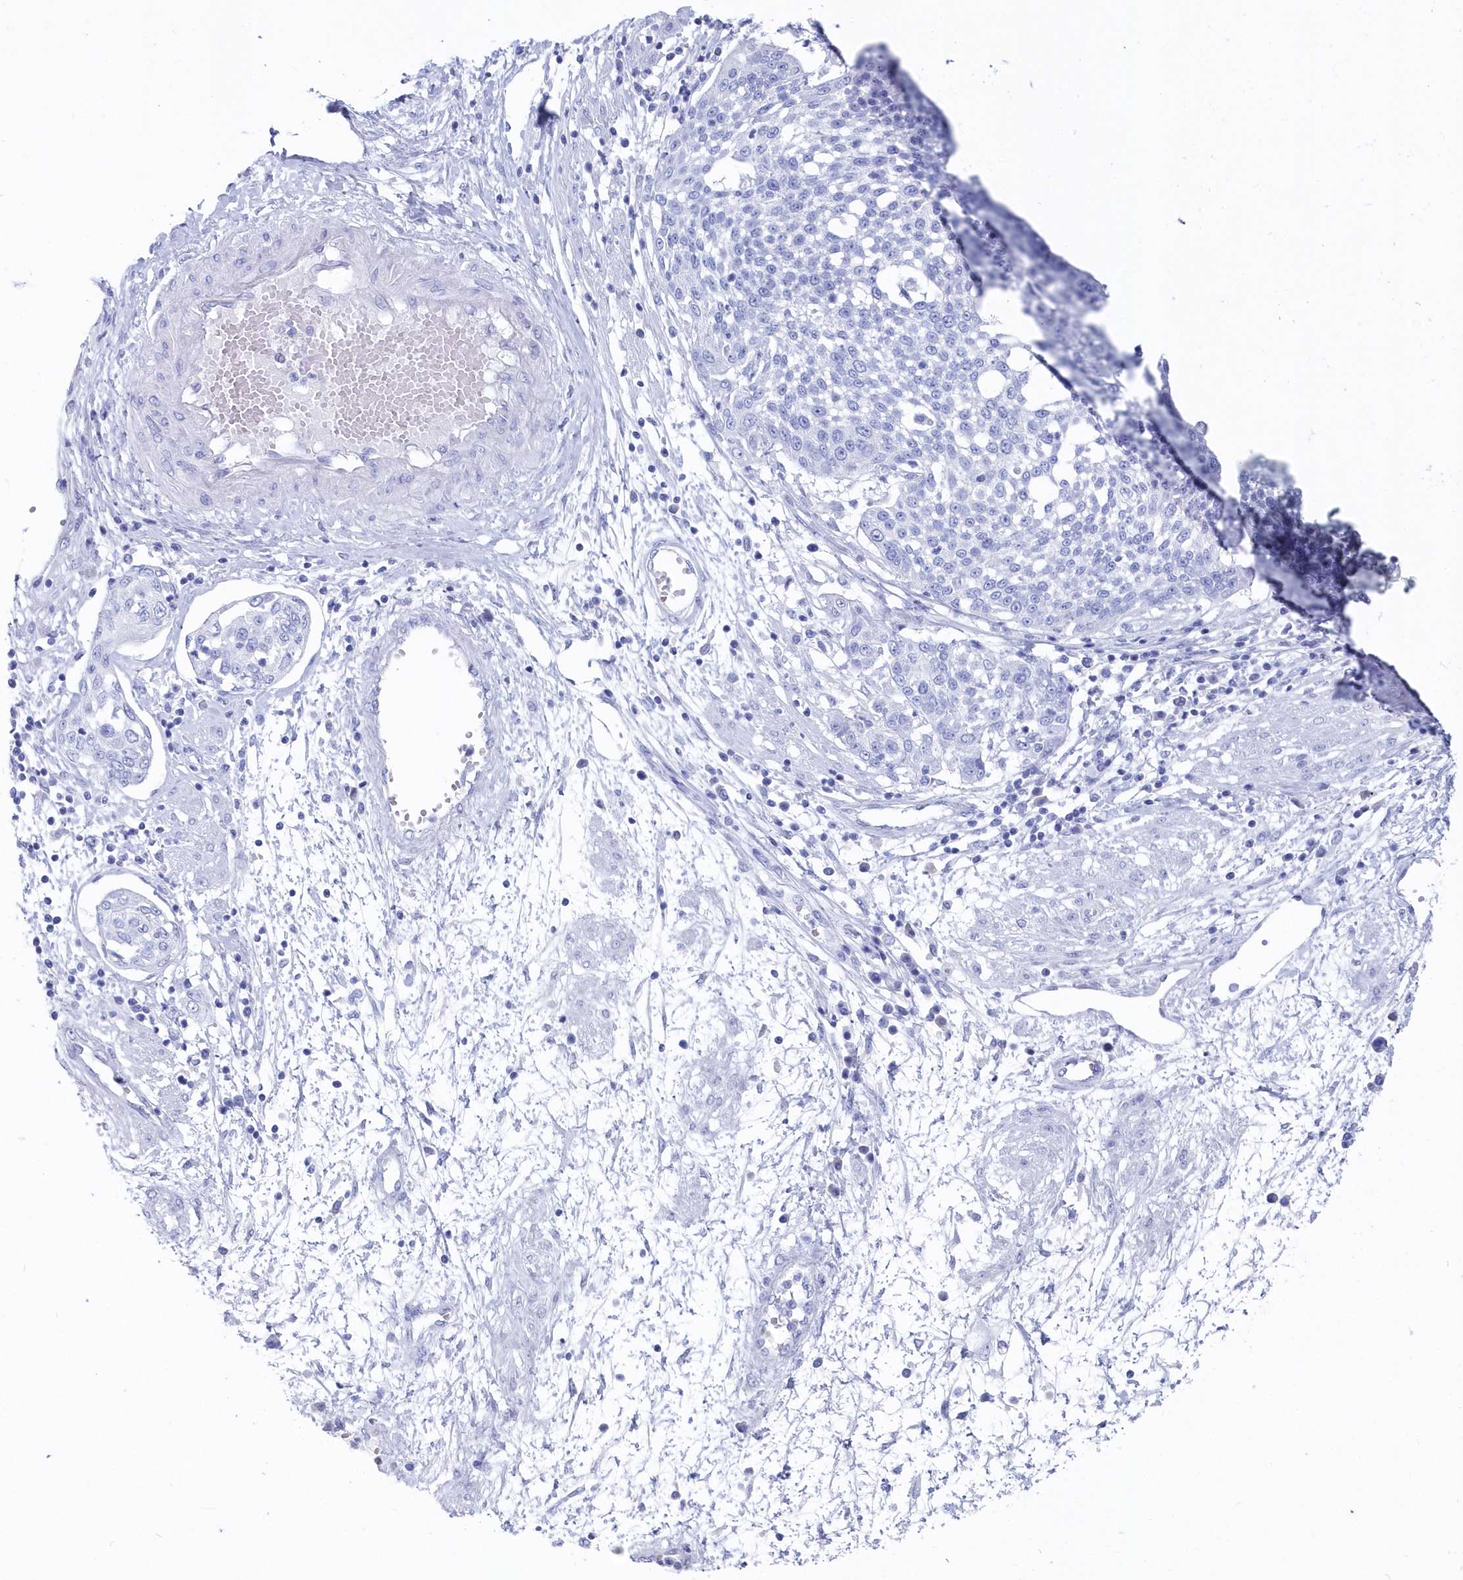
{"staining": {"intensity": "negative", "quantity": "none", "location": "none"}, "tissue": "cervical cancer", "cell_type": "Tumor cells", "image_type": "cancer", "snomed": [{"axis": "morphology", "description": "Squamous cell carcinoma, NOS"}, {"axis": "topography", "description": "Cervix"}], "caption": "Tumor cells are negative for protein expression in human cervical squamous cell carcinoma. Brightfield microscopy of immunohistochemistry stained with DAB (brown) and hematoxylin (blue), captured at high magnification.", "gene": "CSNK1G2", "patient": {"sex": "female", "age": 34}}